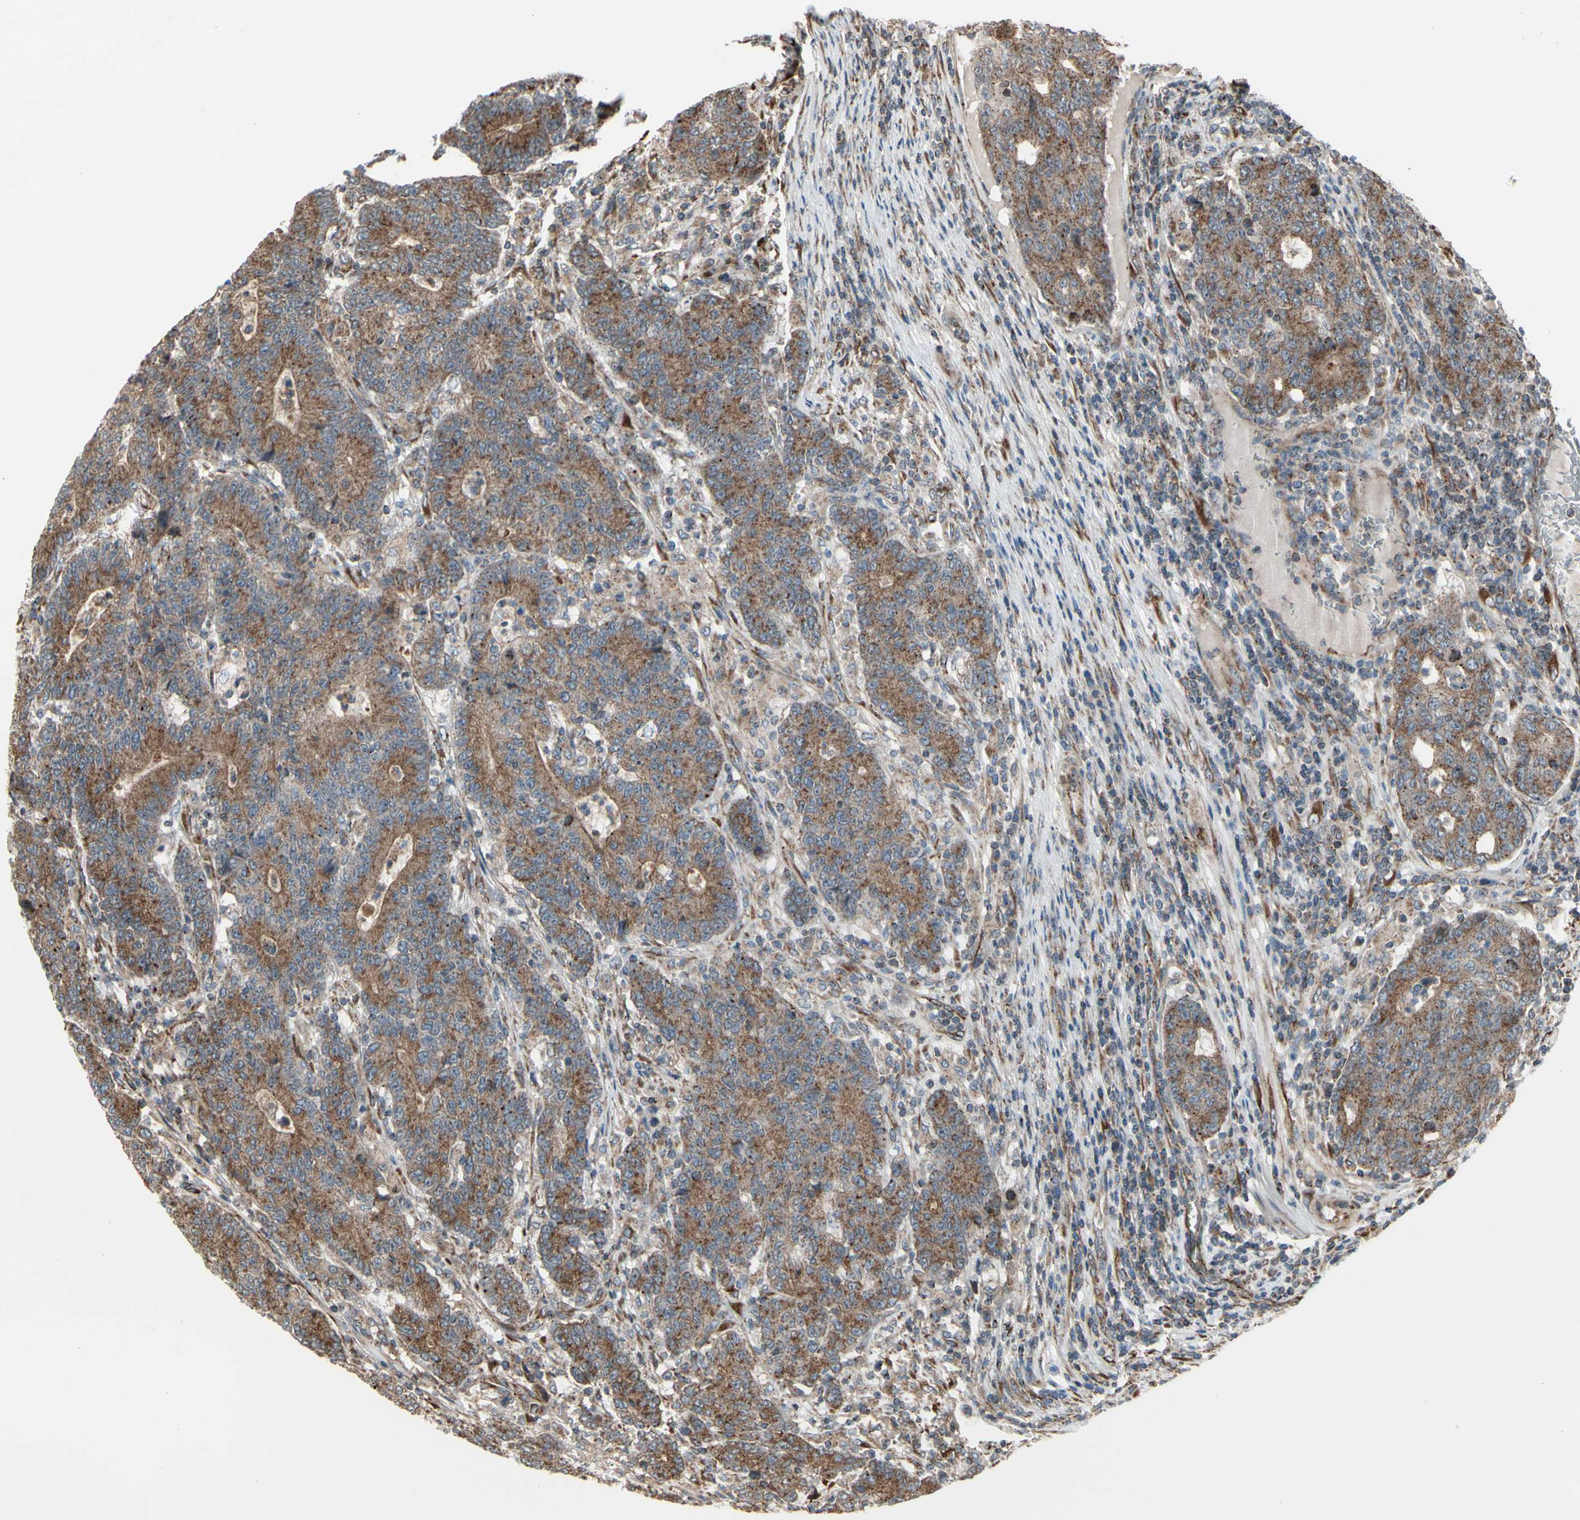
{"staining": {"intensity": "moderate", "quantity": ">75%", "location": "cytoplasmic/membranous"}, "tissue": "colorectal cancer", "cell_type": "Tumor cells", "image_type": "cancer", "snomed": [{"axis": "morphology", "description": "Normal tissue, NOS"}, {"axis": "morphology", "description": "Adenocarcinoma, NOS"}, {"axis": "topography", "description": "Colon"}], "caption": "A micrograph of human colorectal cancer (adenocarcinoma) stained for a protein exhibits moderate cytoplasmic/membranous brown staining in tumor cells.", "gene": "SLC39A9", "patient": {"sex": "female", "age": 75}}